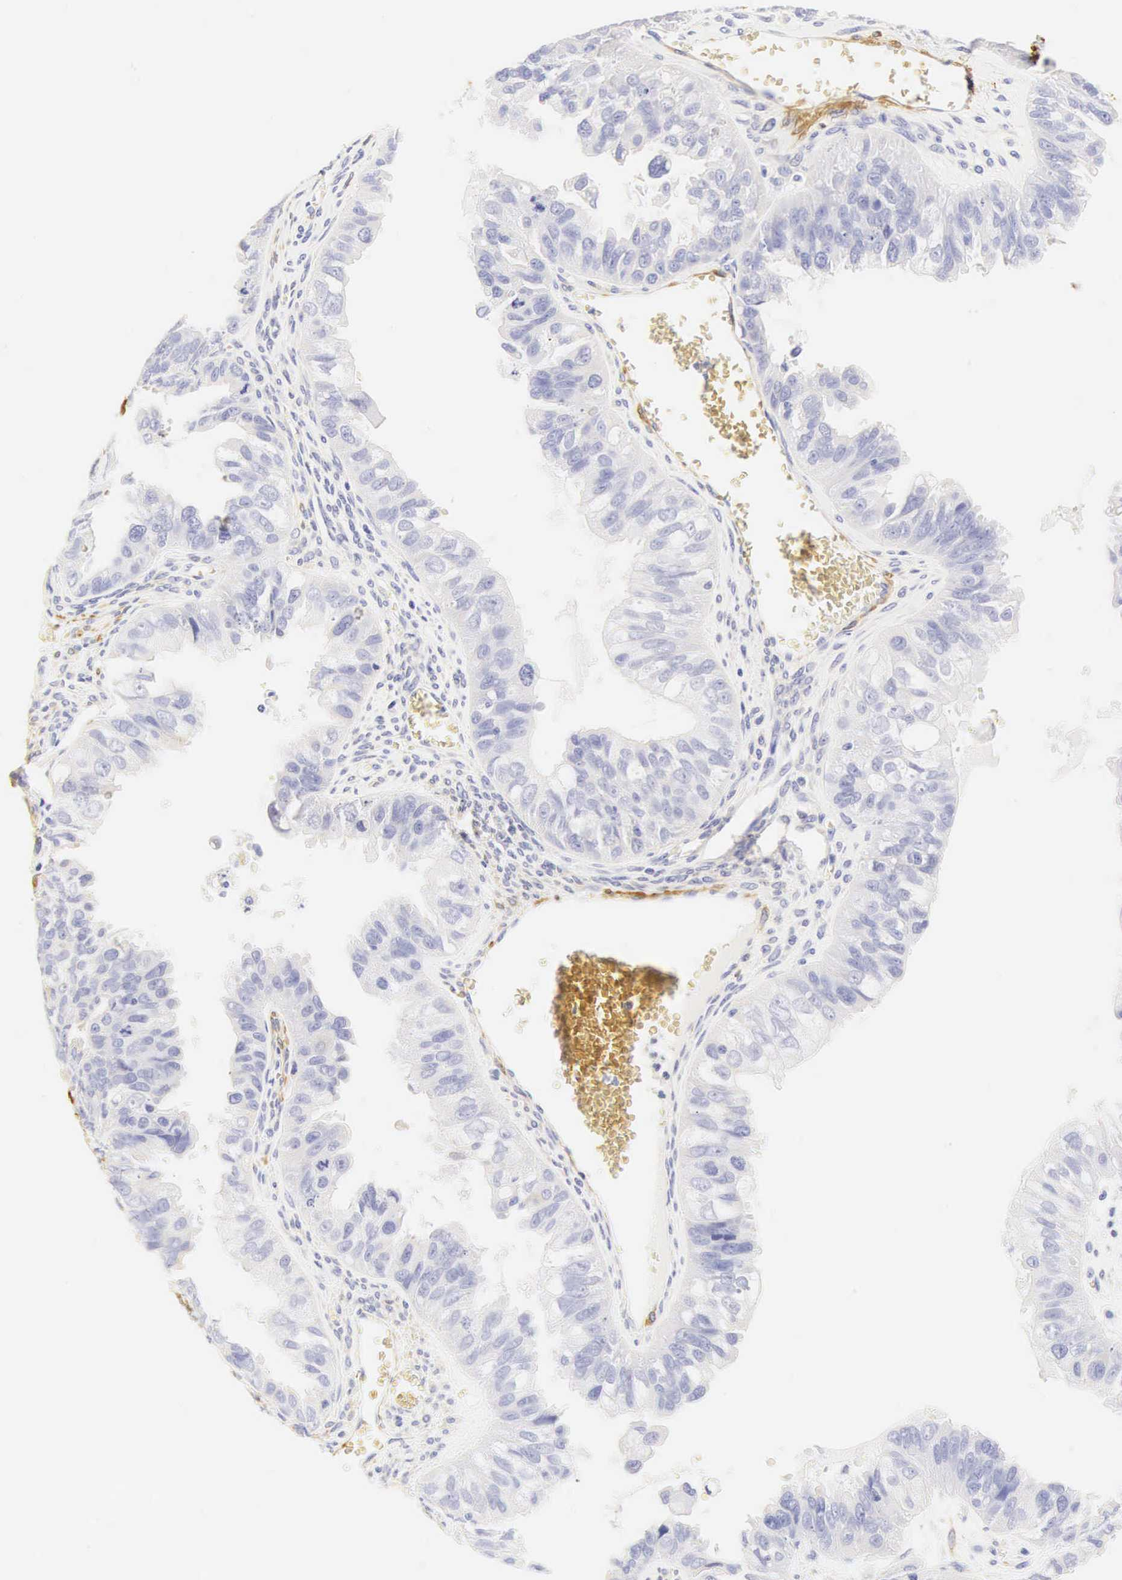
{"staining": {"intensity": "negative", "quantity": "none", "location": "none"}, "tissue": "ovarian cancer", "cell_type": "Tumor cells", "image_type": "cancer", "snomed": [{"axis": "morphology", "description": "Carcinoma, endometroid"}, {"axis": "topography", "description": "Ovary"}], "caption": "The micrograph displays no staining of tumor cells in ovarian endometroid carcinoma. The staining was performed using DAB to visualize the protein expression in brown, while the nuclei were stained in blue with hematoxylin (Magnification: 20x).", "gene": "CNN1", "patient": {"sex": "female", "age": 85}}